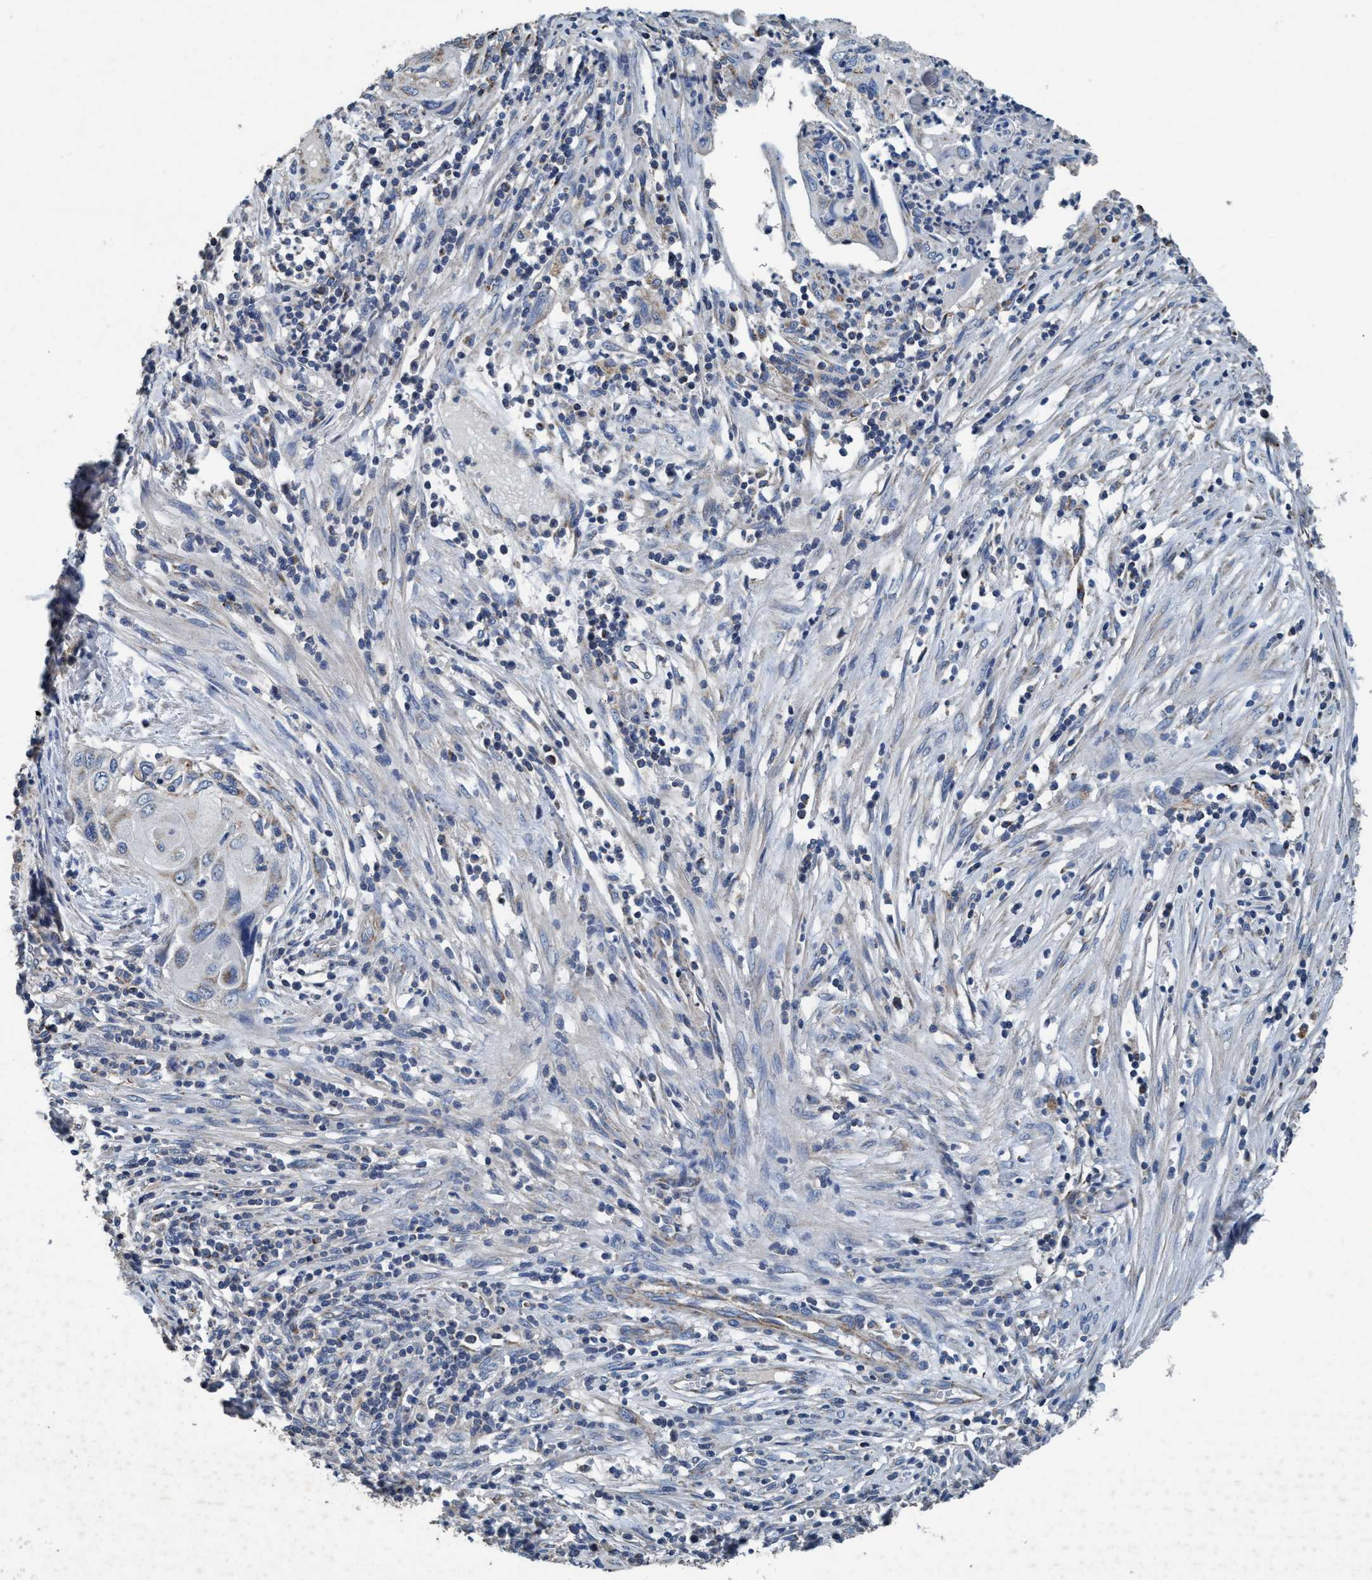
{"staining": {"intensity": "weak", "quantity": "25%-75%", "location": "cytoplasmic/membranous"}, "tissue": "cervical cancer", "cell_type": "Tumor cells", "image_type": "cancer", "snomed": [{"axis": "morphology", "description": "Squamous cell carcinoma, NOS"}, {"axis": "topography", "description": "Cervix"}], "caption": "Cervical squamous cell carcinoma stained for a protein (brown) exhibits weak cytoplasmic/membranous positive staining in about 25%-75% of tumor cells.", "gene": "ANKFN1", "patient": {"sex": "female", "age": 70}}